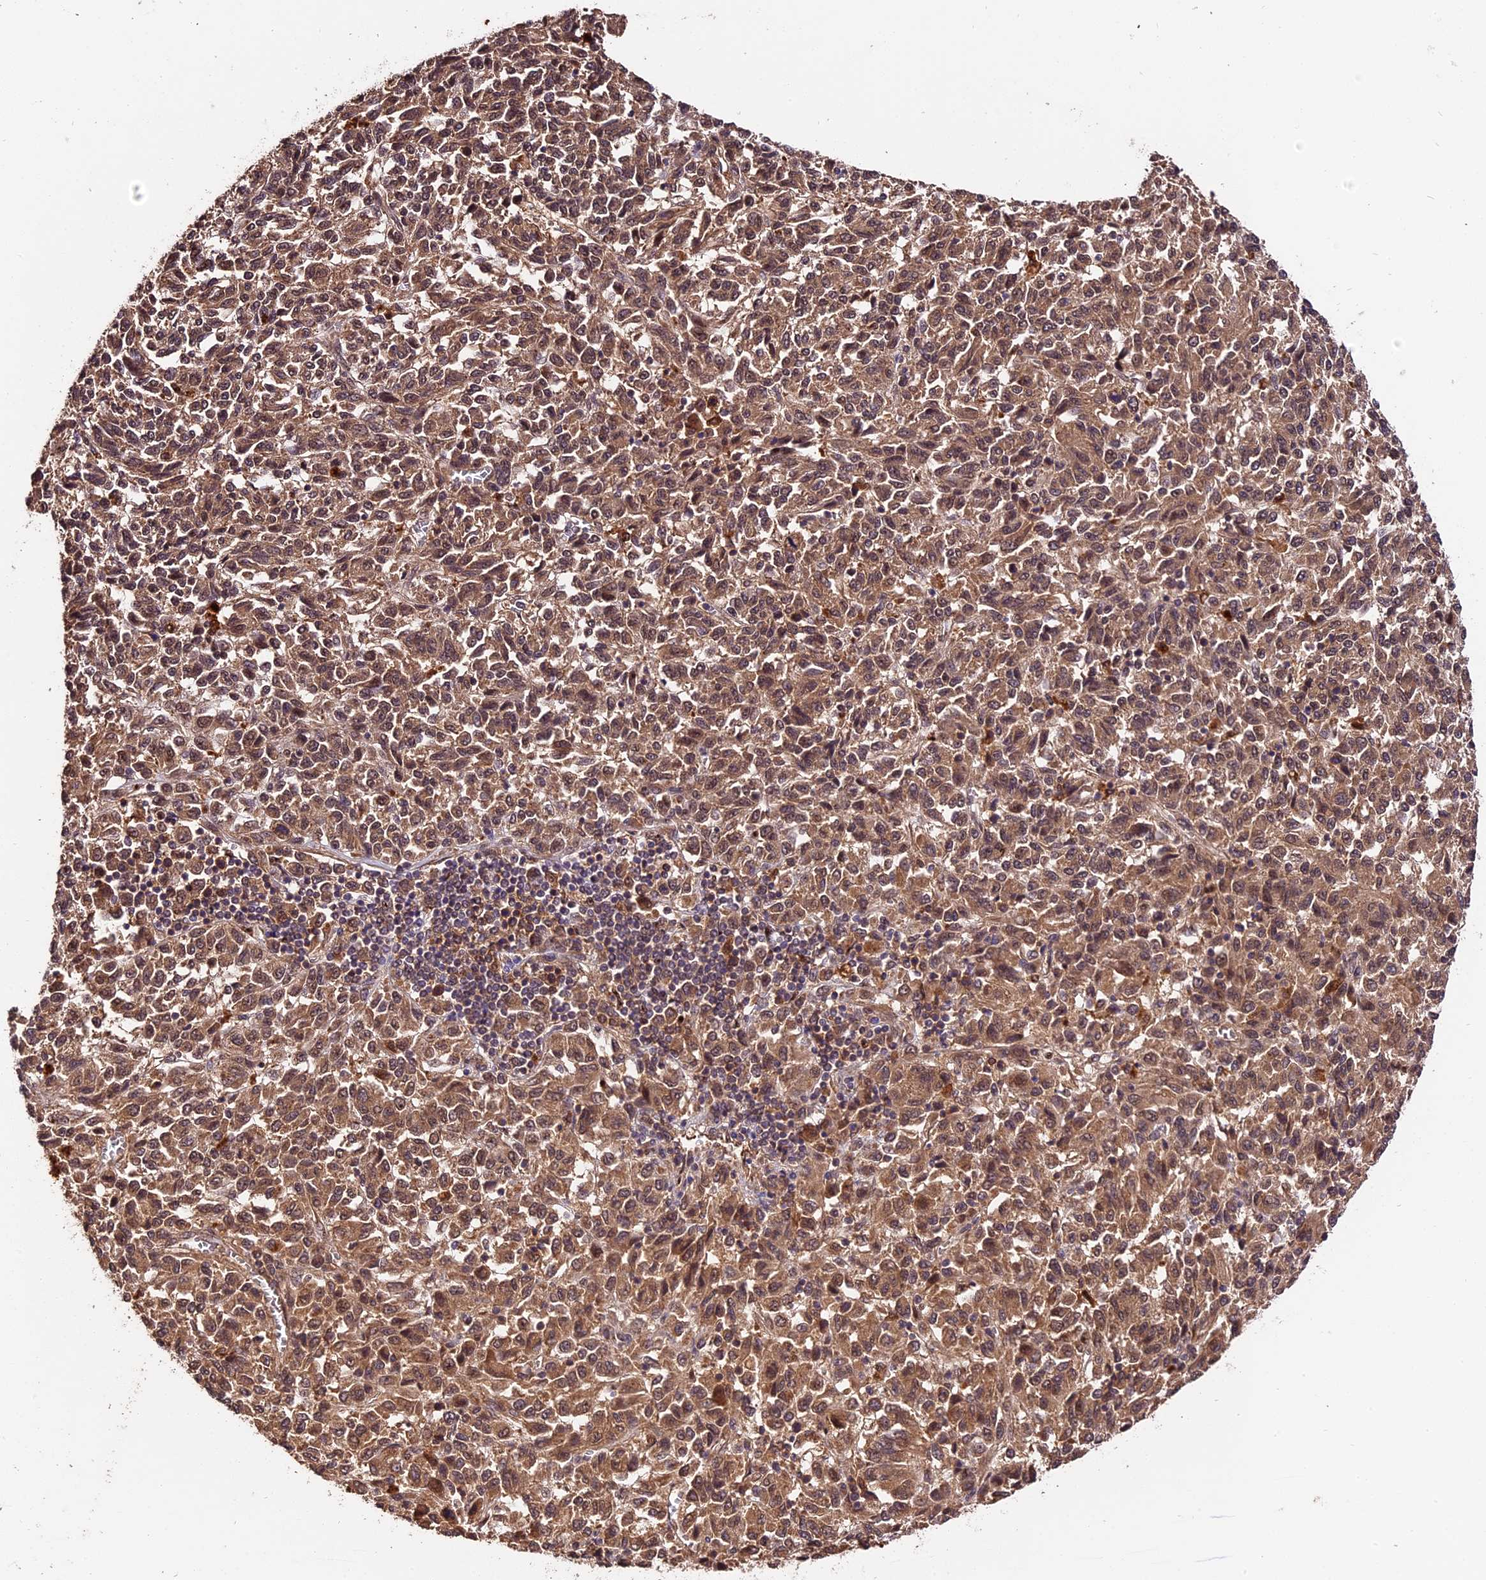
{"staining": {"intensity": "moderate", "quantity": ">75%", "location": "cytoplasmic/membranous,nuclear"}, "tissue": "melanoma", "cell_type": "Tumor cells", "image_type": "cancer", "snomed": [{"axis": "morphology", "description": "Malignant melanoma, Metastatic site"}, {"axis": "topography", "description": "Lung"}], "caption": "This histopathology image displays malignant melanoma (metastatic site) stained with IHC to label a protein in brown. The cytoplasmic/membranous and nuclear of tumor cells show moderate positivity for the protein. Nuclei are counter-stained blue.", "gene": "TRMT1", "patient": {"sex": "male", "age": 64}}